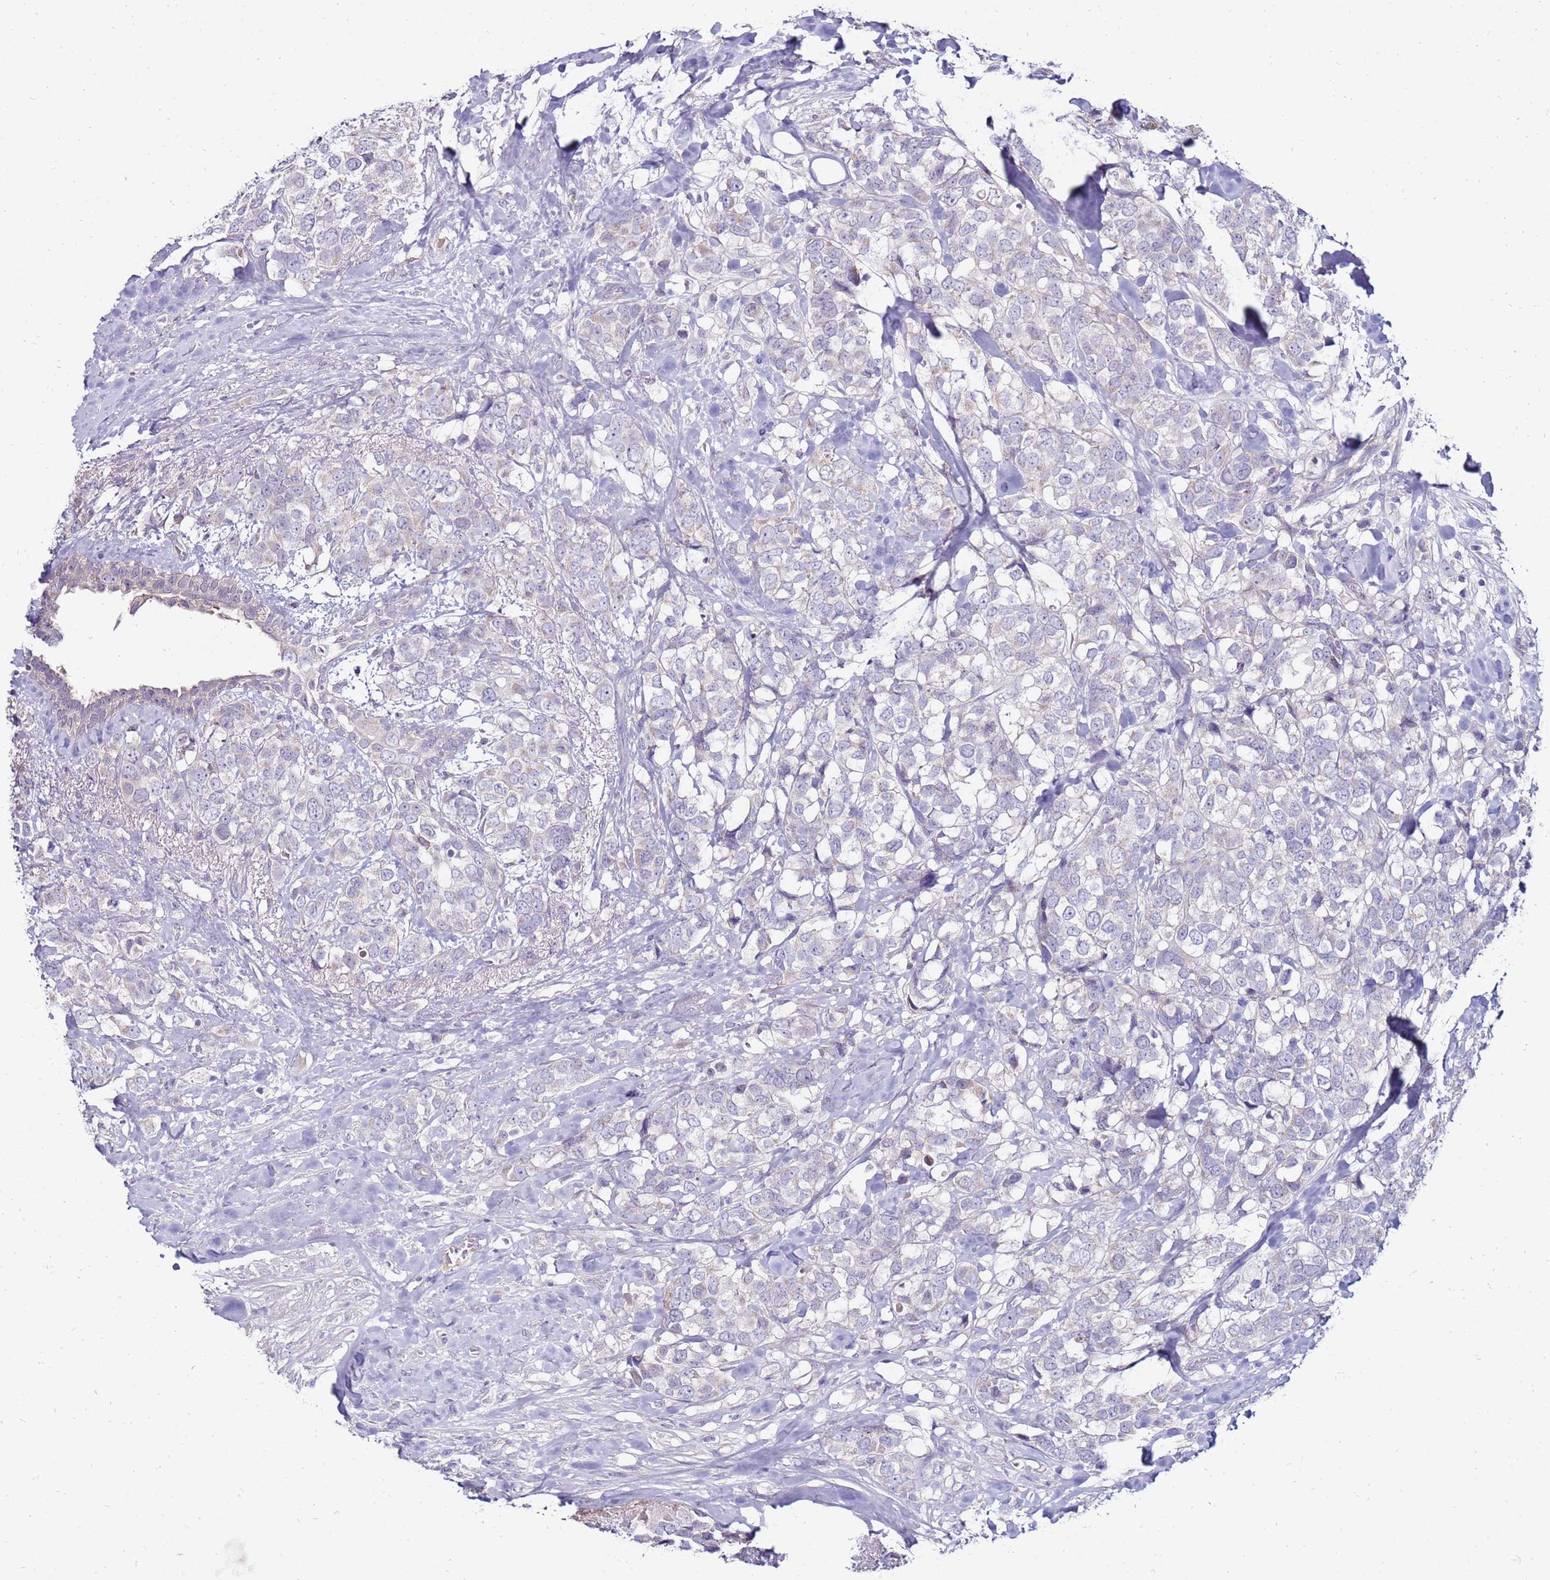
{"staining": {"intensity": "negative", "quantity": "none", "location": "none"}, "tissue": "breast cancer", "cell_type": "Tumor cells", "image_type": "cancer", "snomed": [{"axis": "morphology", "description": "Lobular carcinoma"}, {"axis": "topography", "description": "Breast"}], "caption": "This is a photomicrograph of immunohistochemistry staining of breast cancer, which shows no positivity in tumor cells.", "gene": "GPN3", "patient": {"sex": "female", "age": 59}}